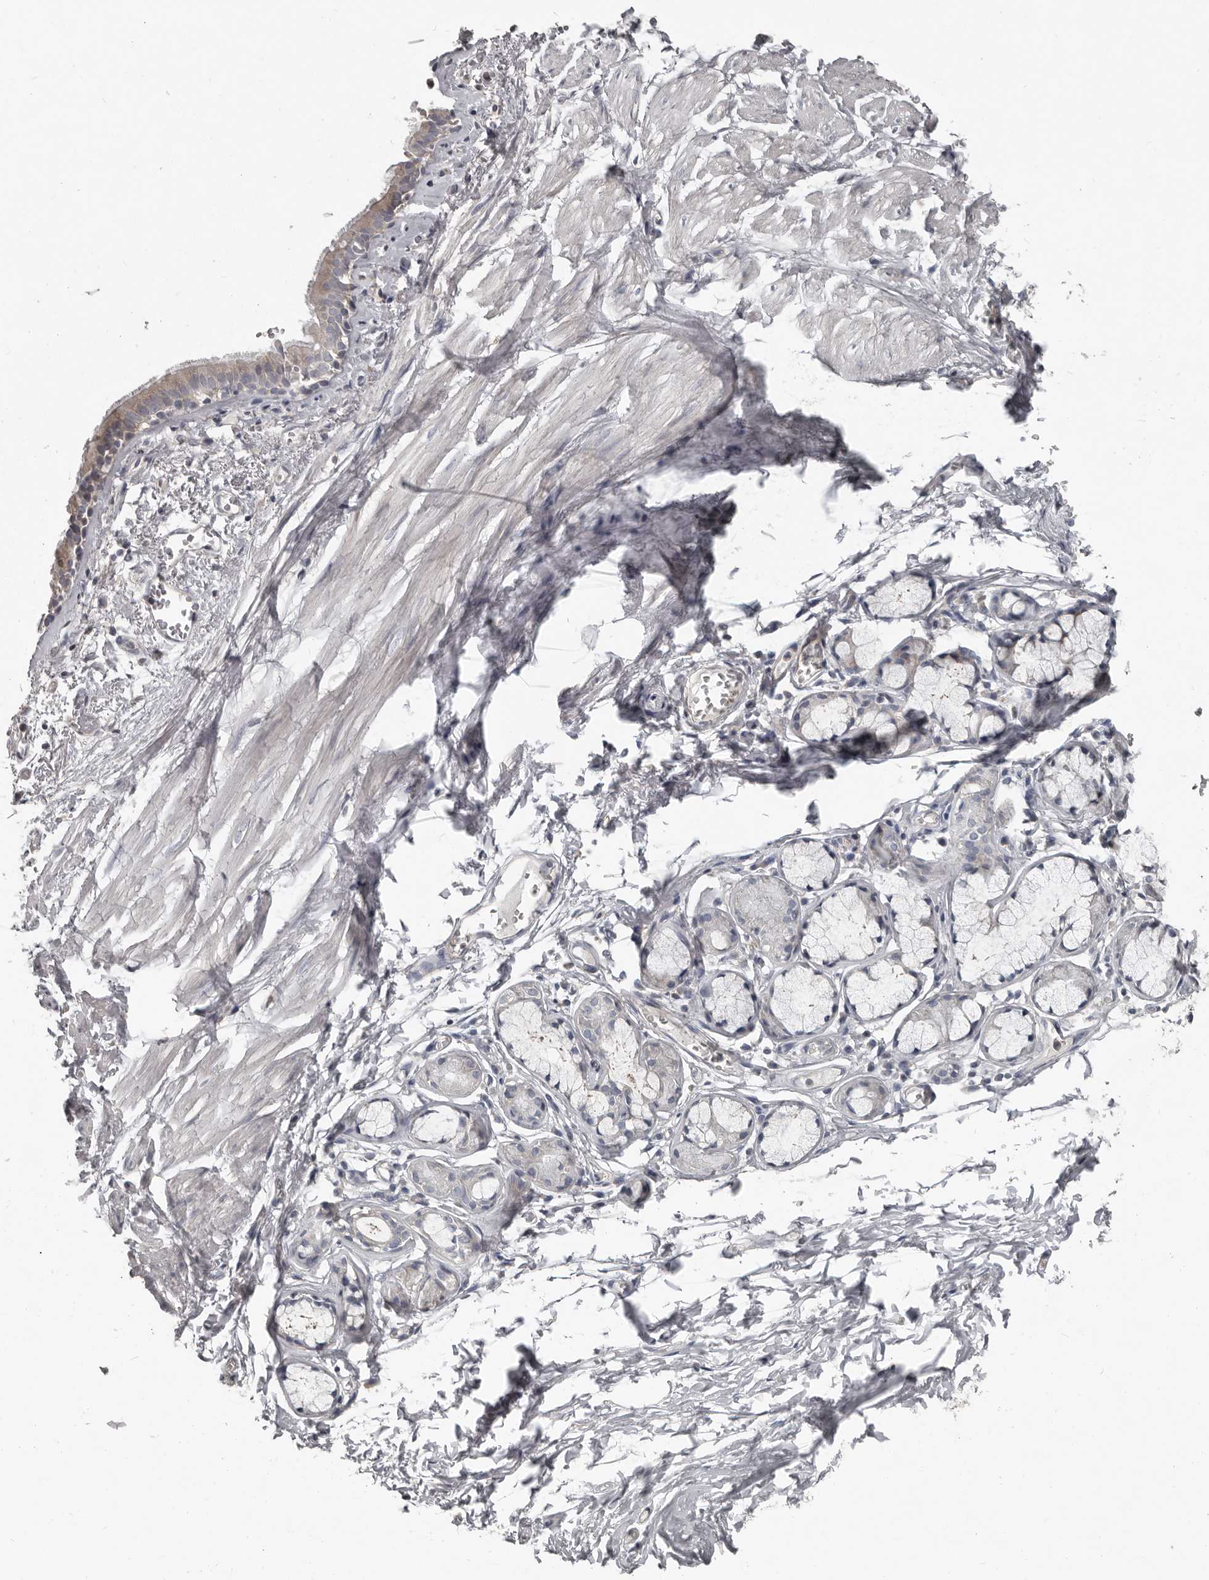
{"staining": {"intensity": "weak", "quantity": "<25%", "location": "cytoplasmic/membranous"}, "tissue": "bronchus", "cell_type": "Respiratory epithelial cells", "image_type": "normal", "snomed": [{"axis": "morphology", "description": "Normal tissue, NOS"}, {"axis": "topography", "description": "Bronchus"}, {"axis": "topography", "description": "Lung"}], "caption": "IHC of normal human bronchus shows no positivity in respiratory epithelial cells.", "gene": "CA6", "patient": {"sex": "male", "age": 56}}